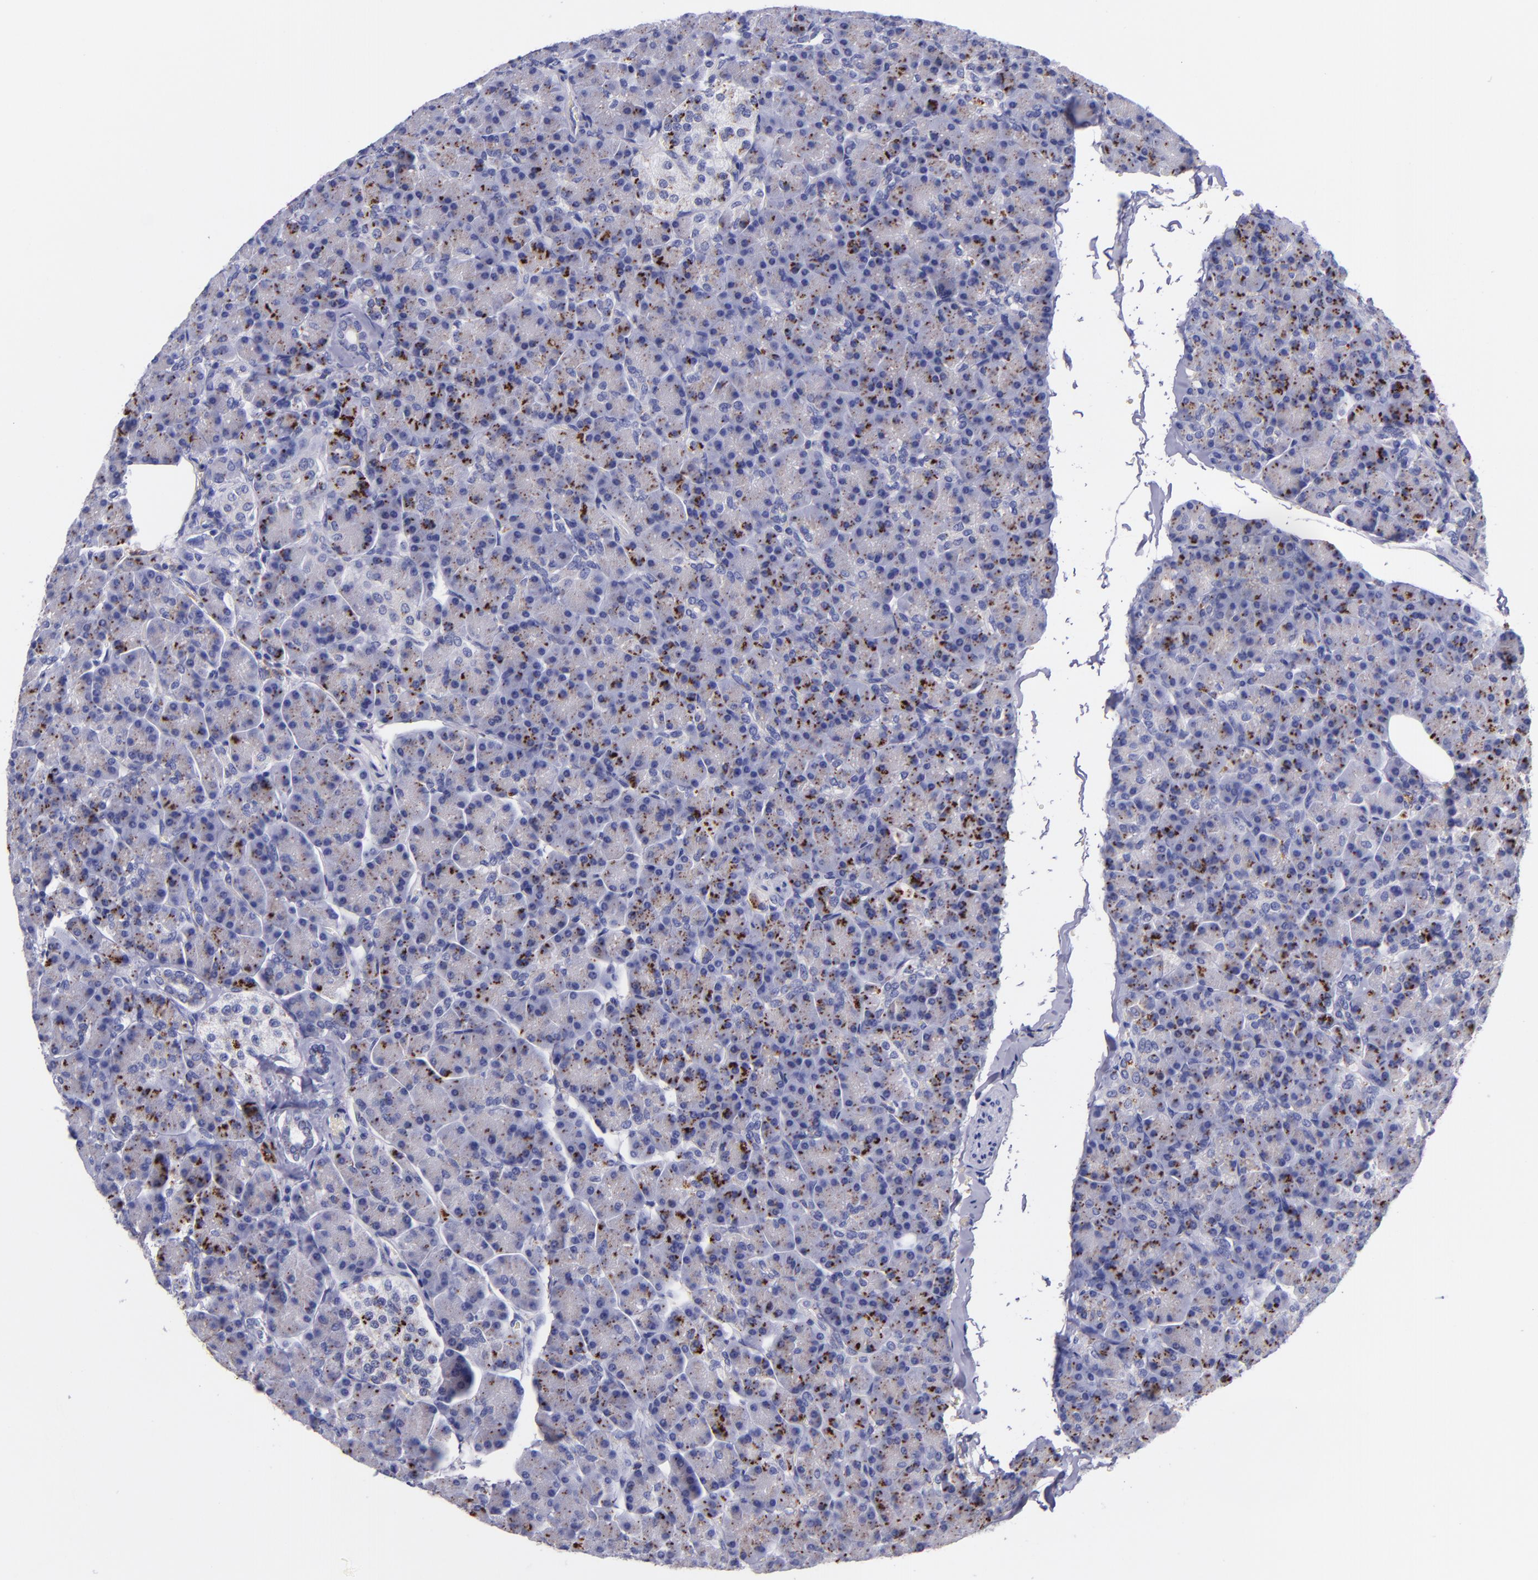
{"staining": {"intensity": "strong", "quantity": "<25%", "location": "cytoplasmic/membranous"}, "tissue": "pancreas", "cell_type": "Exocrine glandular cells", "image_type": "normal", "snomed": [{"axis": "morphology", "description": "Normal tissue, NOS"}, {"axis": "topography", "description": "Pancreas"}], "caption": "Human pancreas stained for a protein (brown) demonstrates strong cytoplasmic/membranous positive expression in about <25% of exocrine glandular cells.", "gene": "IVL", "patient": {"sex": "female", "age": 43}}